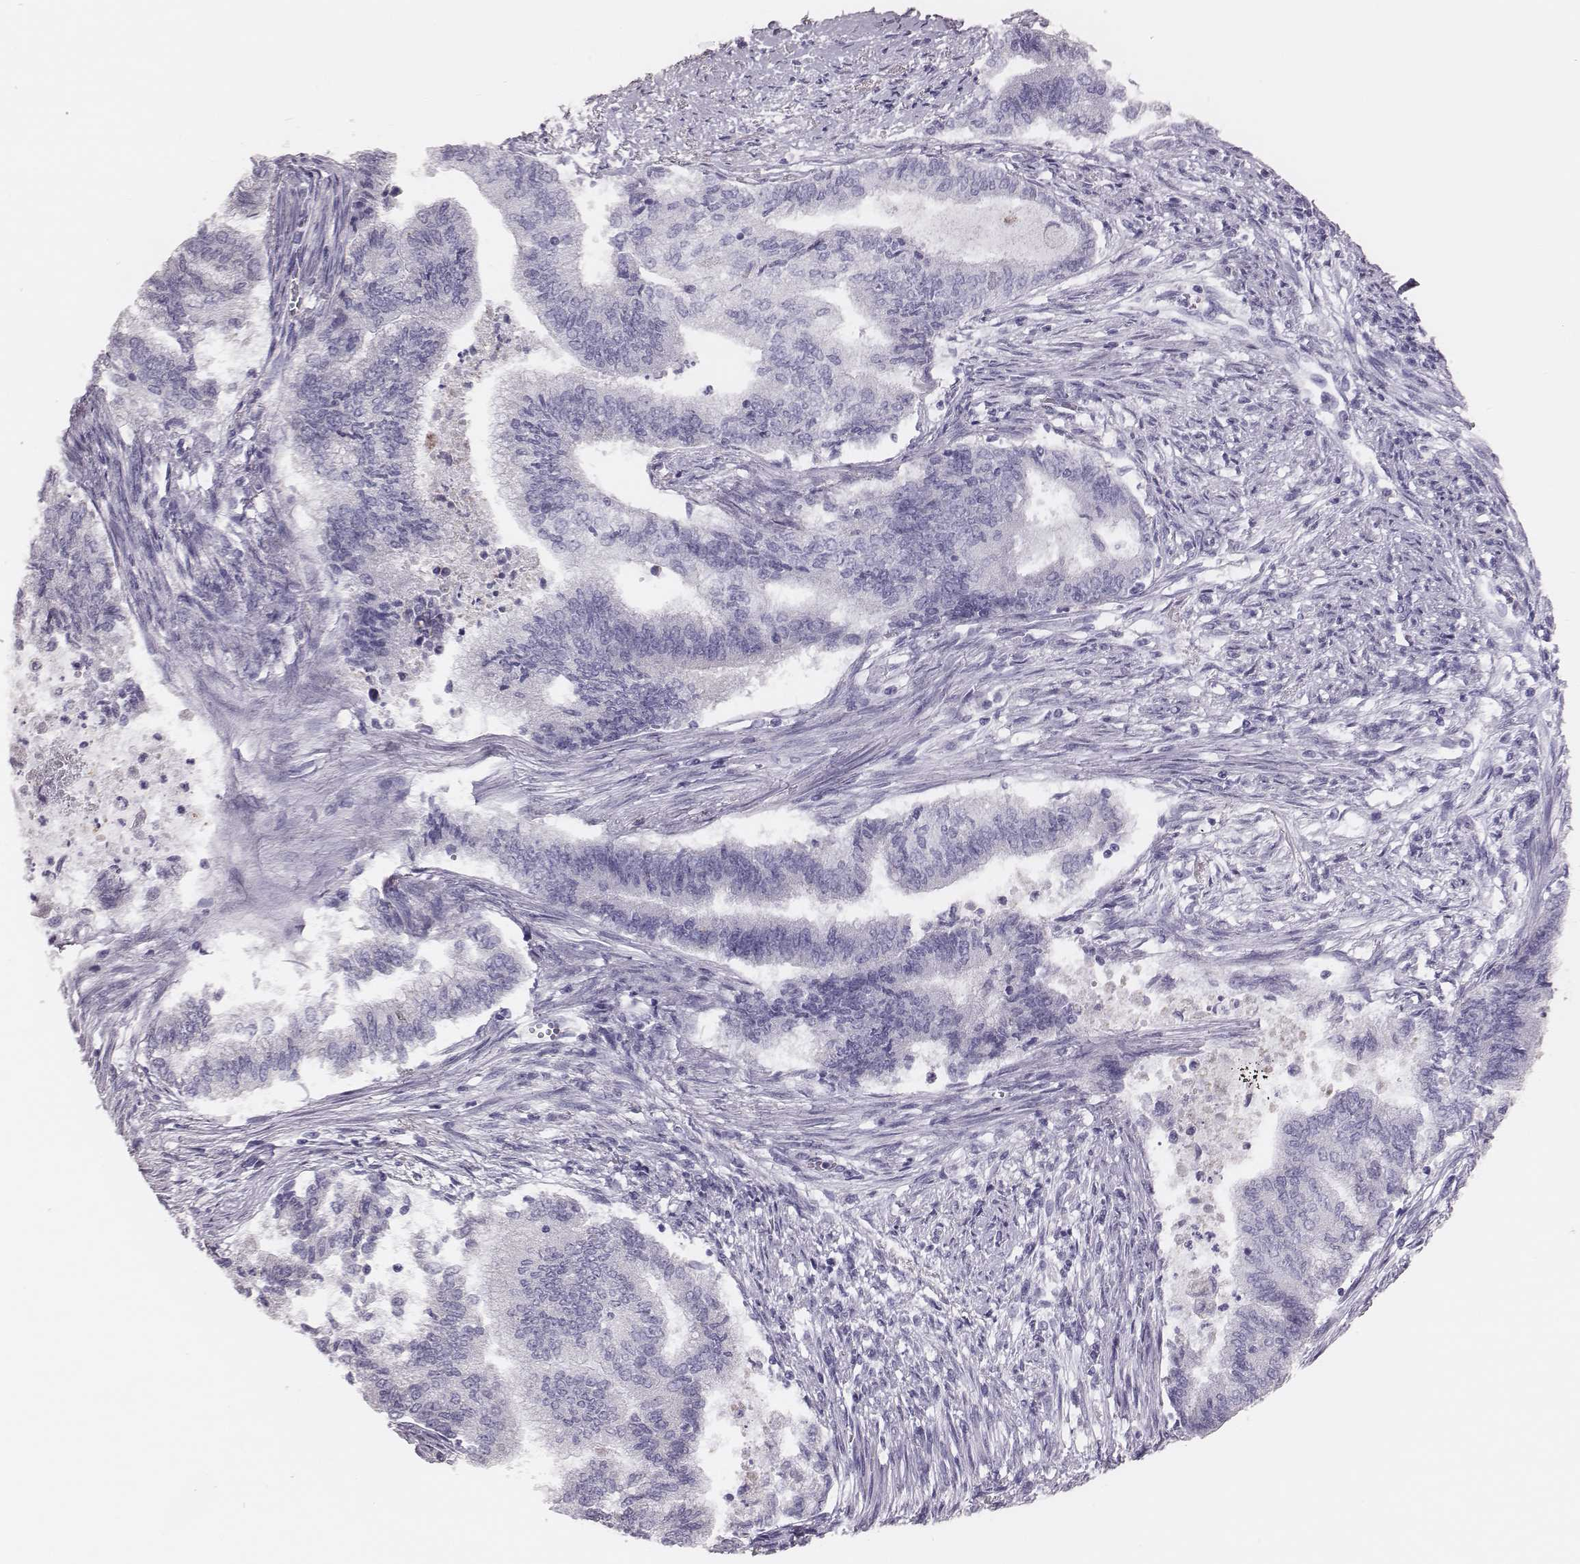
{"staining": {"intensity": "negative", "quantity": "none", "location": "none"}, "tissue": "endometrial cancer", "cell_type": "Tumor cells", "image_type": "cancer", "snomed": [{"axis": "morphology", "description": "Adenocarcinoma, NOS"}, {"axis": "topography", "description": "Endometrium"}], "caption": "DAB immunohistochemical staining of adenocarcinoma (endometrial) demonstrates no significant positivity in tumor cells.", "gene": "H1-6", "patient": {"sex": "female", "age": 65}}